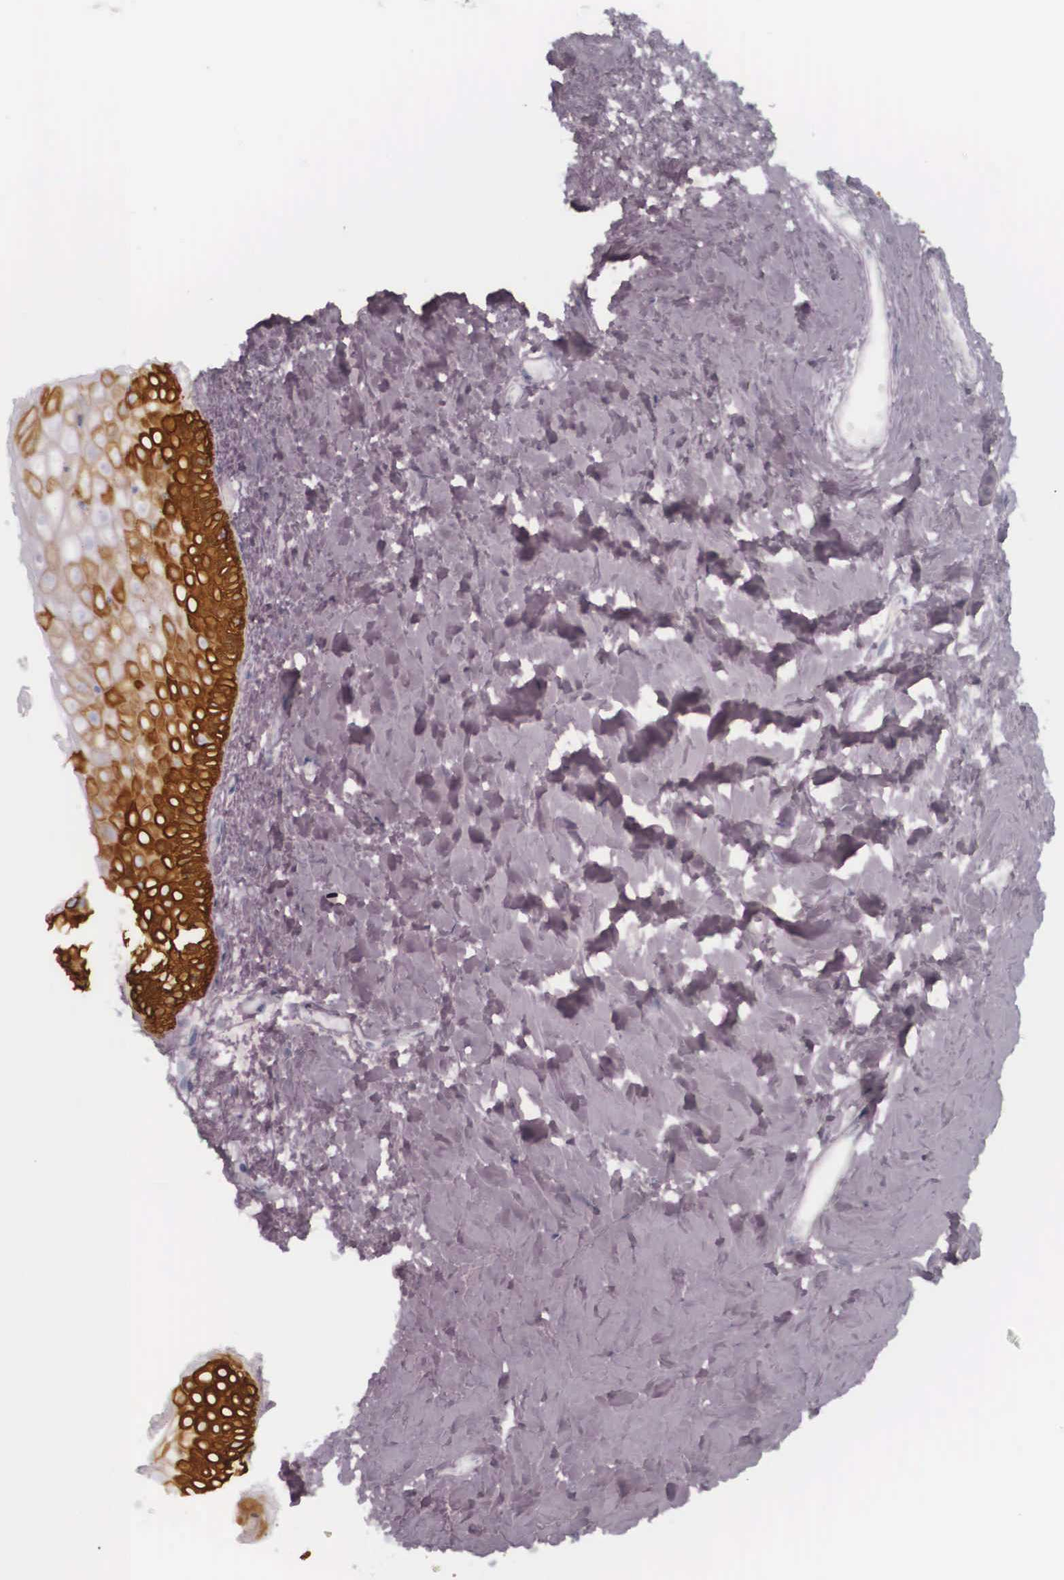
{"staining": {"intensity": "negative", "quantity": "none", "location": "none"}, "tissue": "cervix", "cell_type": "Glandular cells", "image_type": "normal", "snomed": [{"axis": "morphology", "description": "Normal tissue, NOS"}, {"axis": "topography", "description": "Cervix"}], "caption": "Immunohistochemistry (IHC) image of unremarkable cervix: cervix stained with DAB shows no significant protein expression in glandular cells.", "gene": "KRT14", "patient": {"sex": "female", "age": 53}}